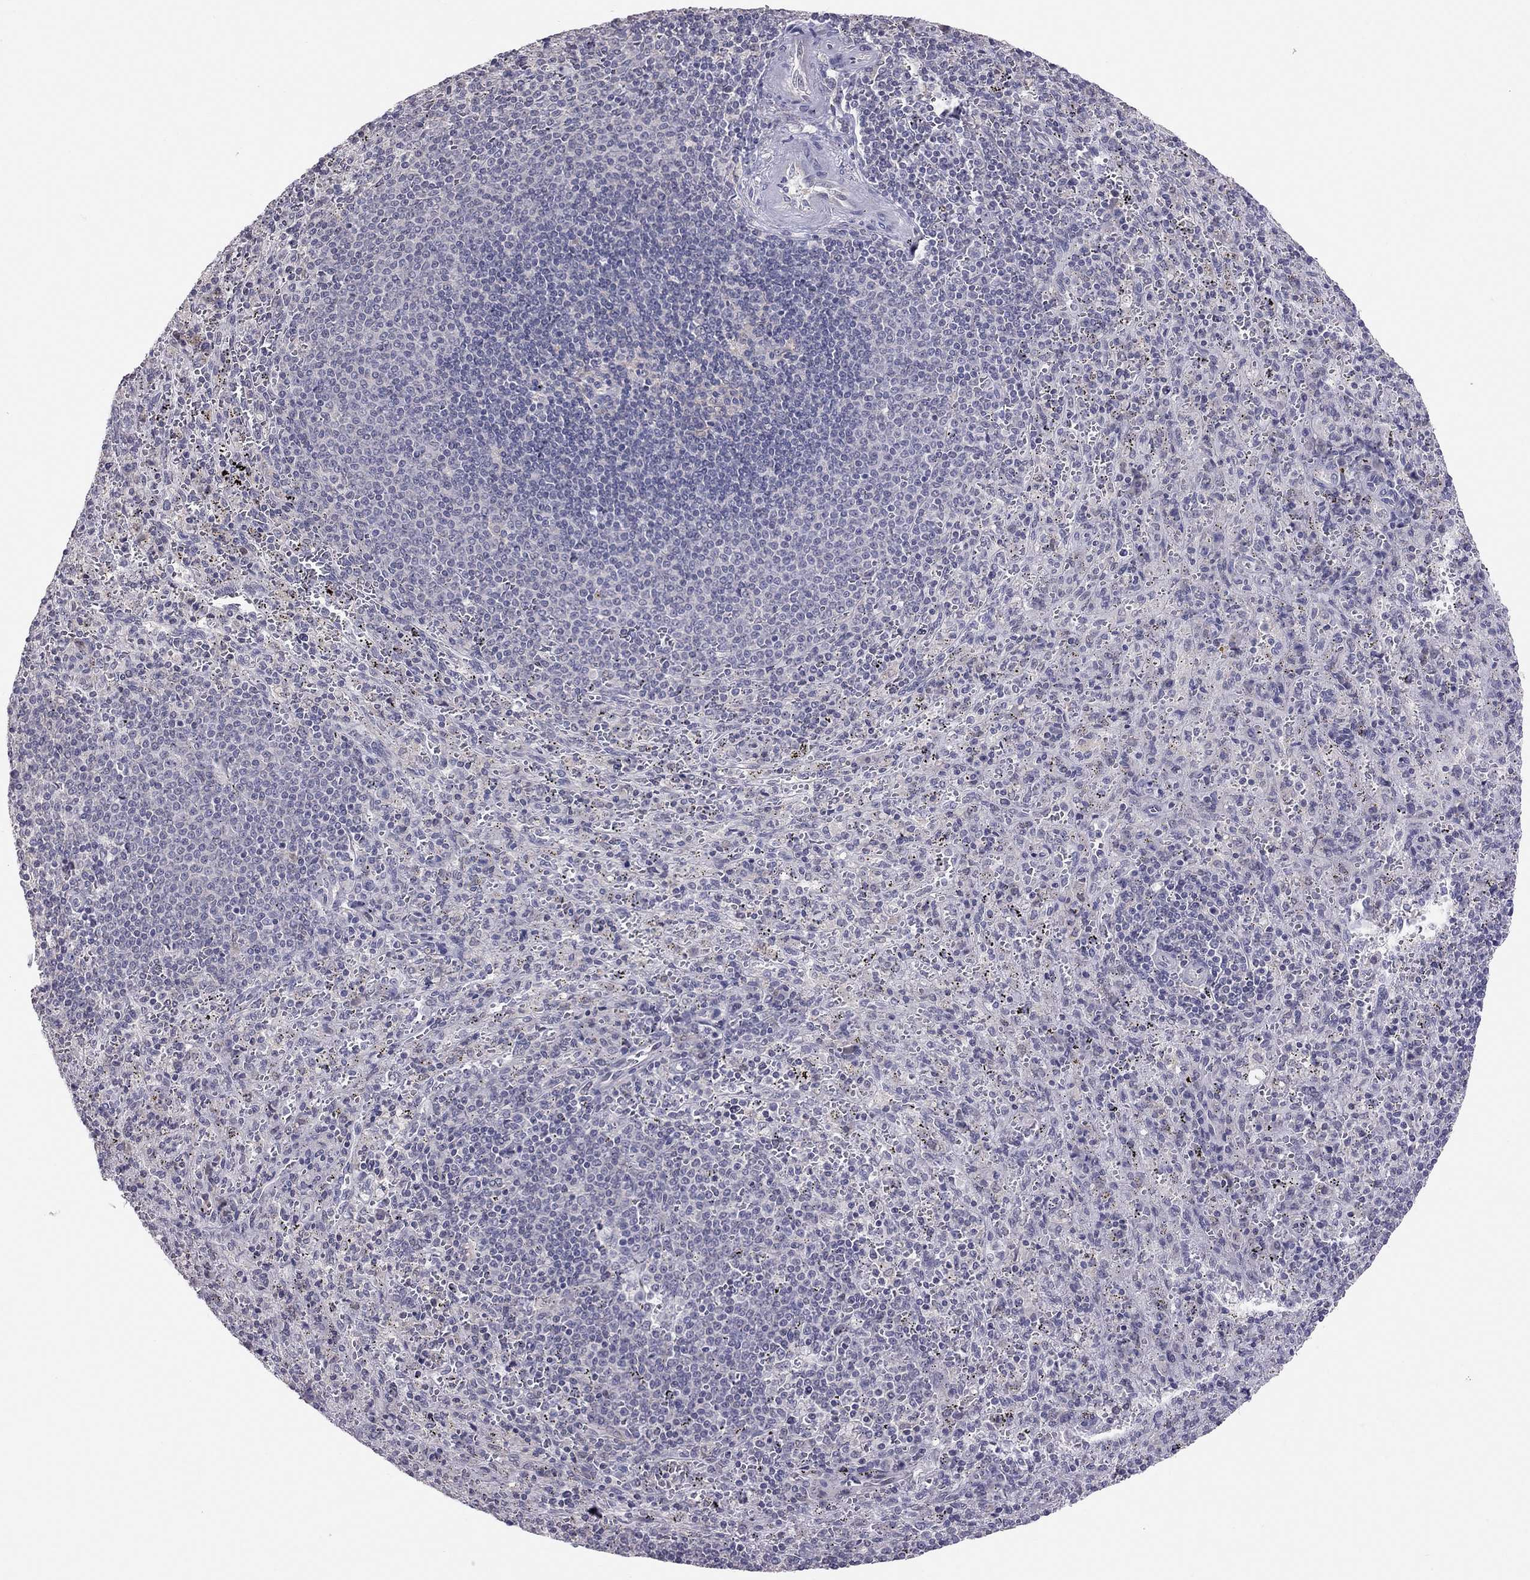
{"staining": {"intensity": "negative", "quantity": "none", "location": "none"}, "tissue": "spleen", "cell_type": "Cells in red pulp", "image_type": "normal", "snomed": [{"axis": "morphology", "description": "Normal tissue, NOS"}, {"axis": "topography", "description": "Spleen"}], "caption": "Immunohistochemical staining of unremarkable spleen displays no significant positivity in cells in red pulp.", "gene": "HSF2BP", "patient": {"sex": "male", "age": 57}}